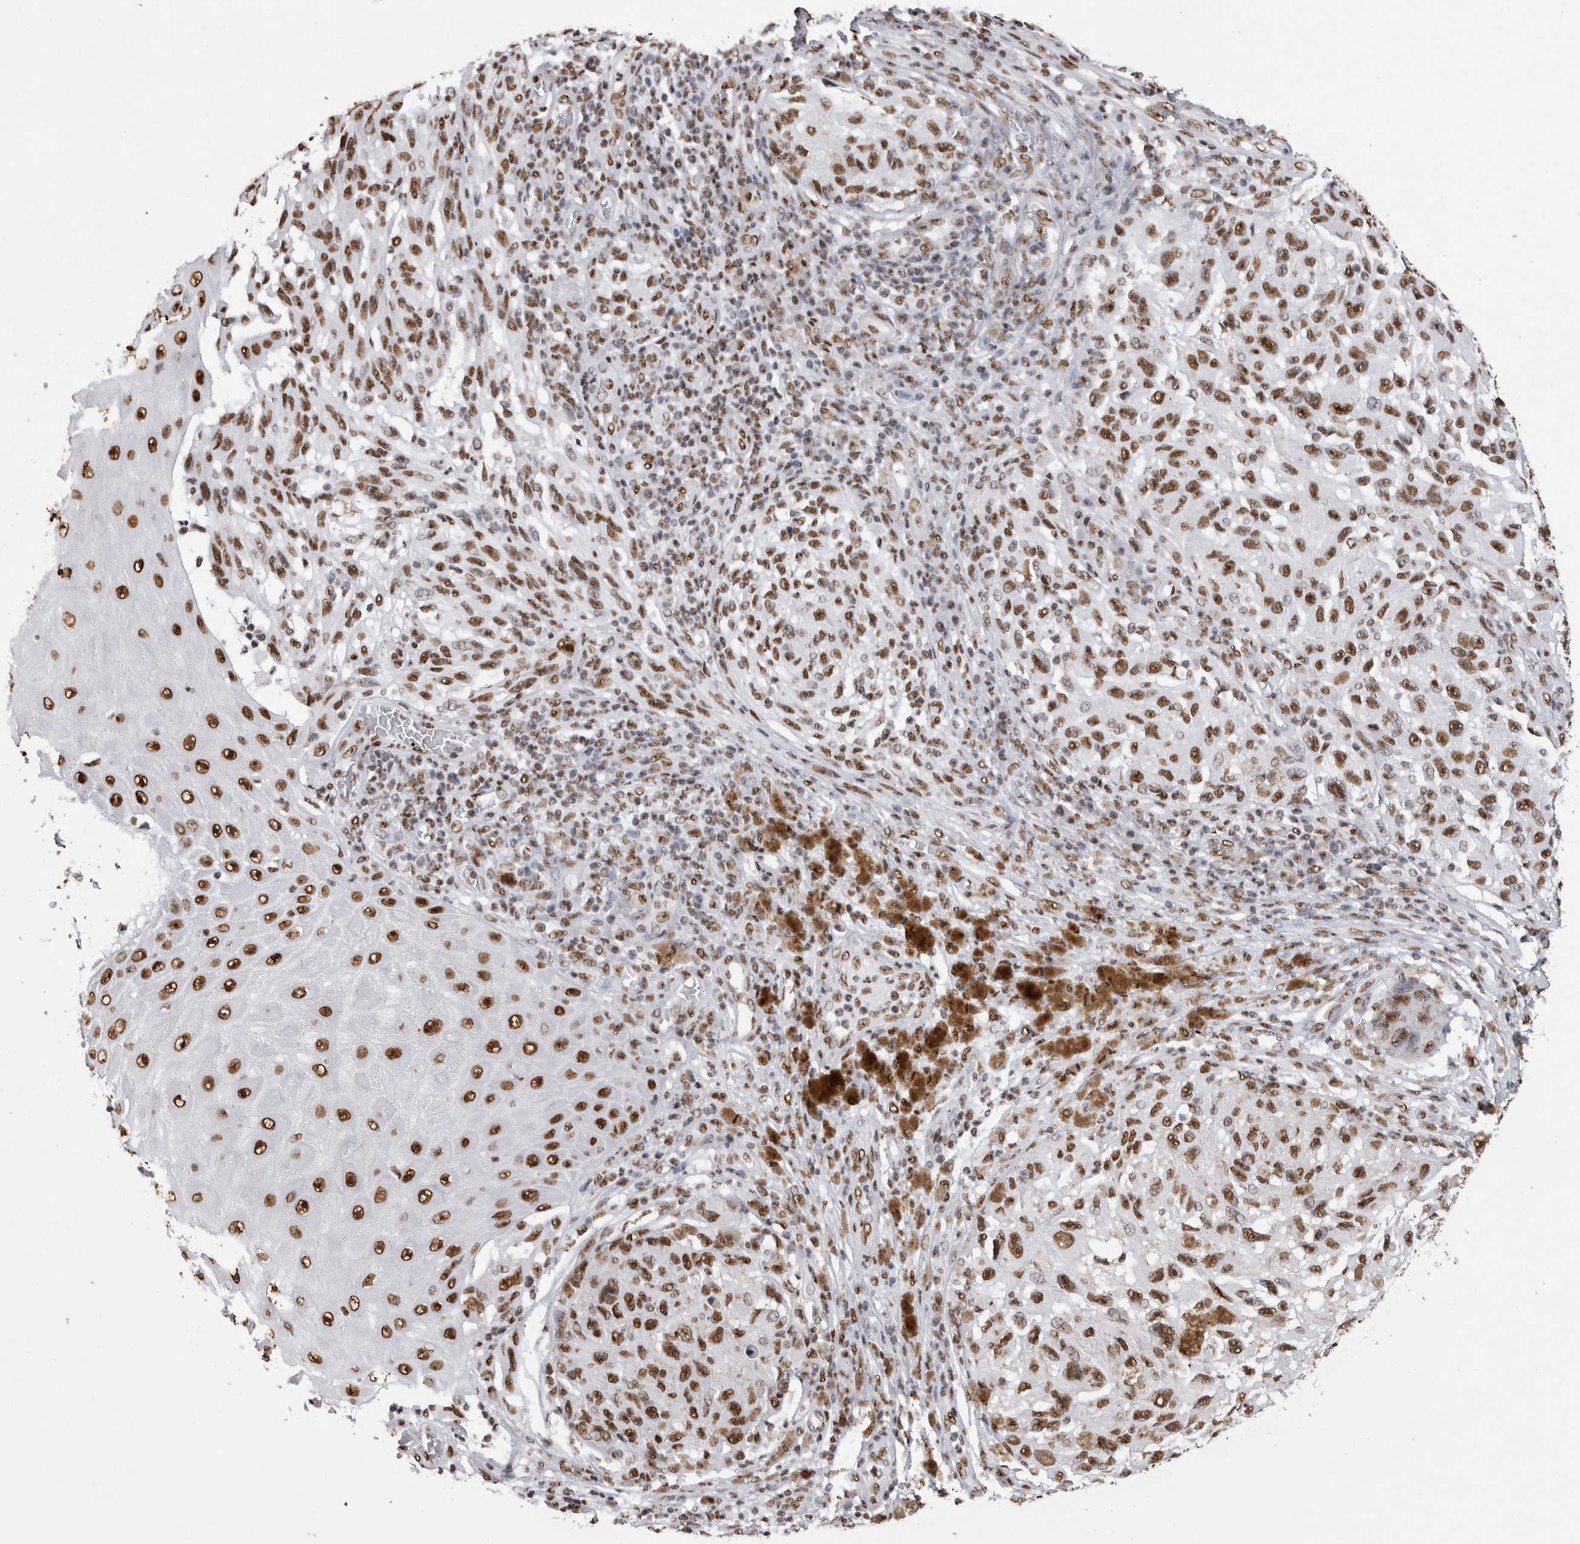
{"staining": {"intensity": "strong", "quantity": ">75%", "location": "nuclear"}, "tissue": "melanoma", "cell_type": "Tumor cells", "image_type": "cancer", "snomed": [{"axis": "morphology", "description": "Malignant melanoma, NOS"}, {"axis": "topography", "description": "Skin"}], "caption": "Protein analysis of melanoma tissue demonstrates strong nuclear expression in approximately >75% of tumor cells.", "gene": "ALPK3", "patient": {"sex": "female", "age": 73}}